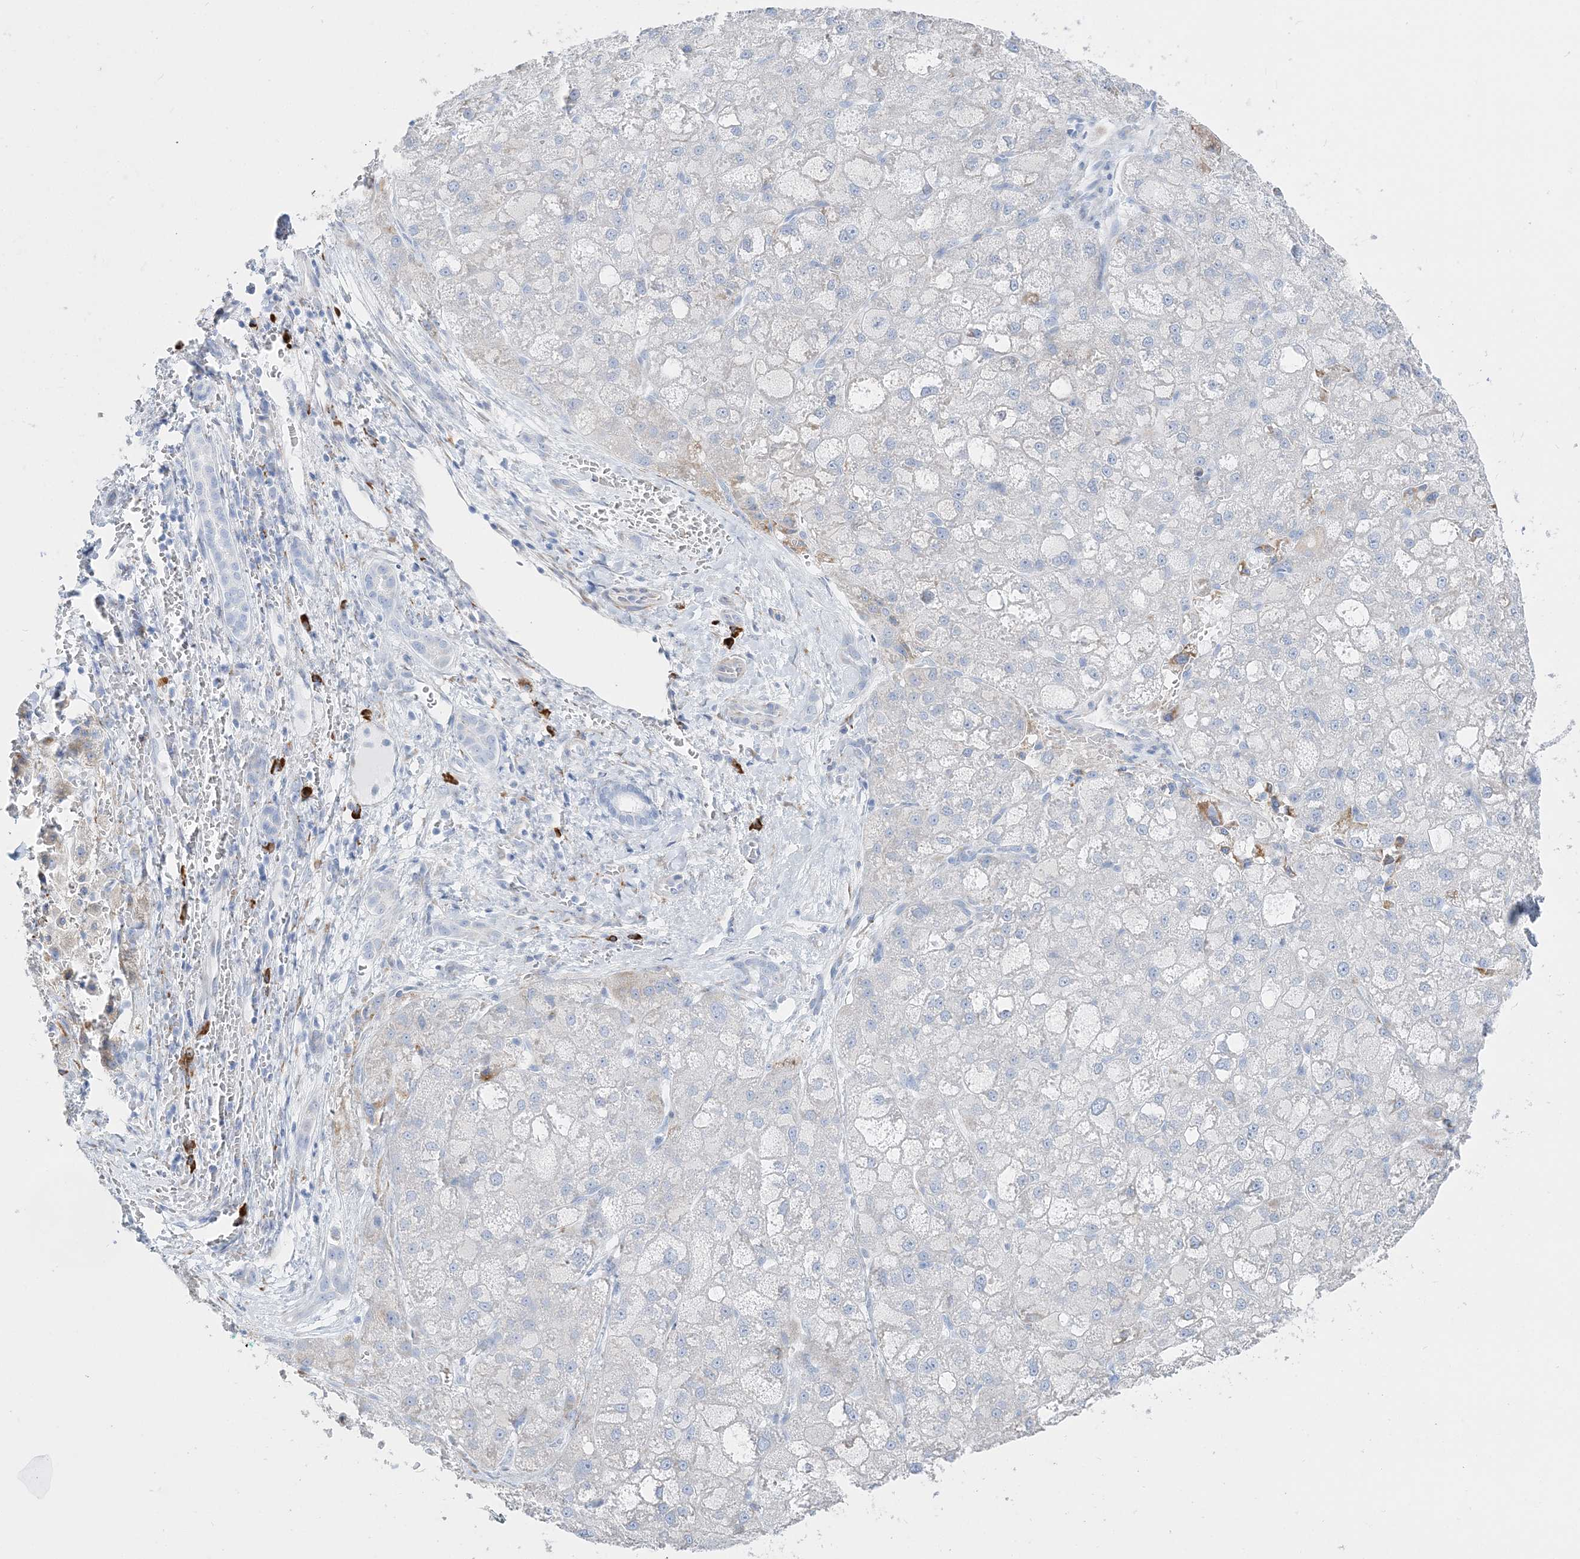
{"staining": {"intensity": "negative", "quantity": "none", "location": "none"}, "tissue": "liver cancer", "cell_type": "Tumor cells", "image_type": "cancer", "snomed": [{"axis": "morphology", "description": "Carcinoma, Hepatocellular, NOS"}, {"axis": "topography", "description": "Liver"}], "caption": "A micrograph of human hepatocellular carcinoma (liver) is negative for staining in tumor cells.", "gene": "TSPYL6", "patient": {"sex": "male", "age": 57}}